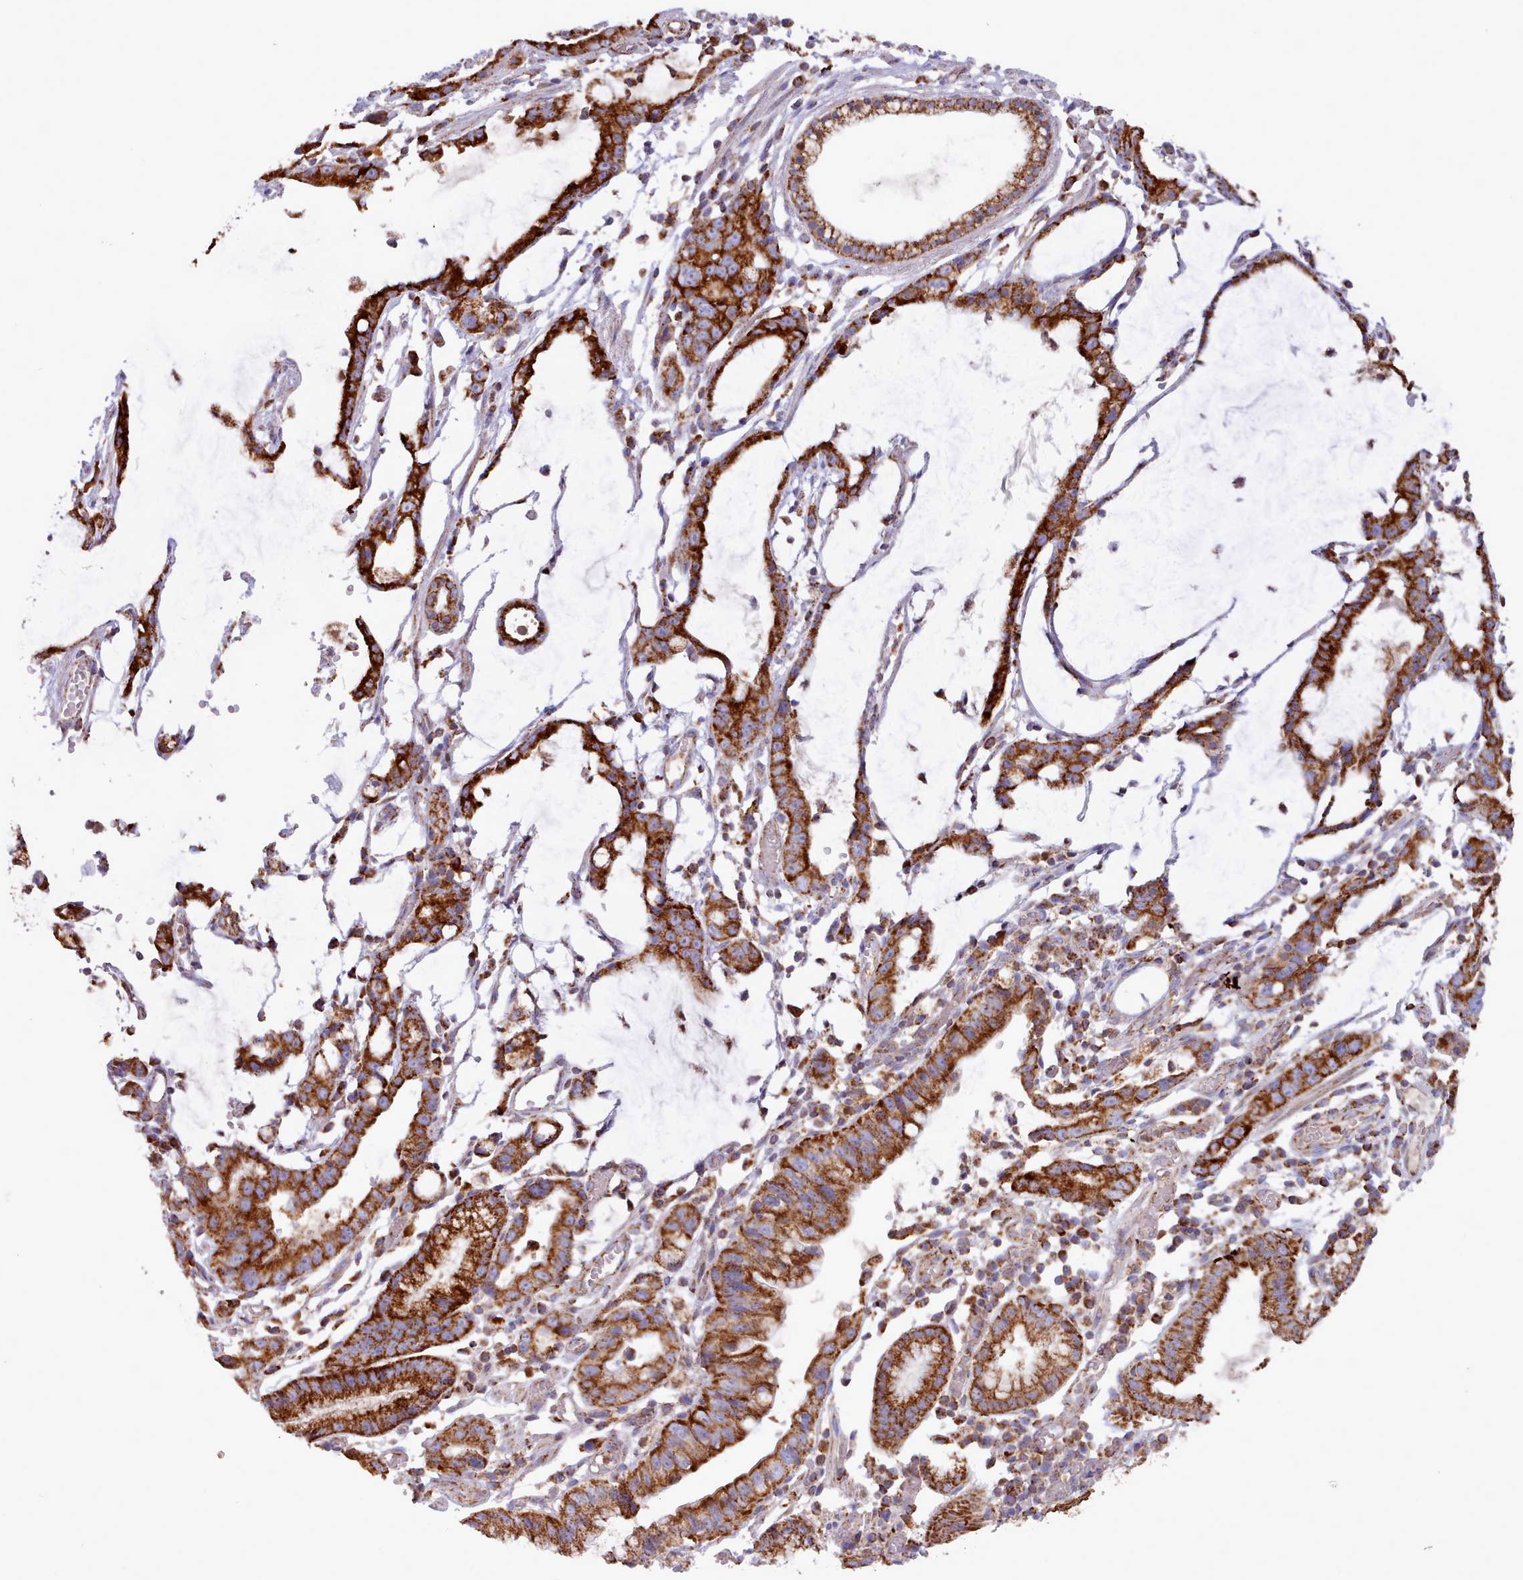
{"staining": {"intensity": "strong", "quantity": ">75%", "location": "cytoplasmic/membranous"}, "tissue": "stomach cancer", "cell_type": "Tumor cells", "image_type": "cancer", "snomed": [{"axis": "morphology", "description": "Adenocarcinoma, NOS"}, {"axis": "topography", "description": "Stomach"}], "caption": "Immunohistochemistry image of stomach cancer stained for a protein (brown), which shows high levels of strong cytoplasmic/membranous expression in about >75% of tumor cells.", "gene": "HSDL2", "patient": {"sex": "male", "age": 55}}